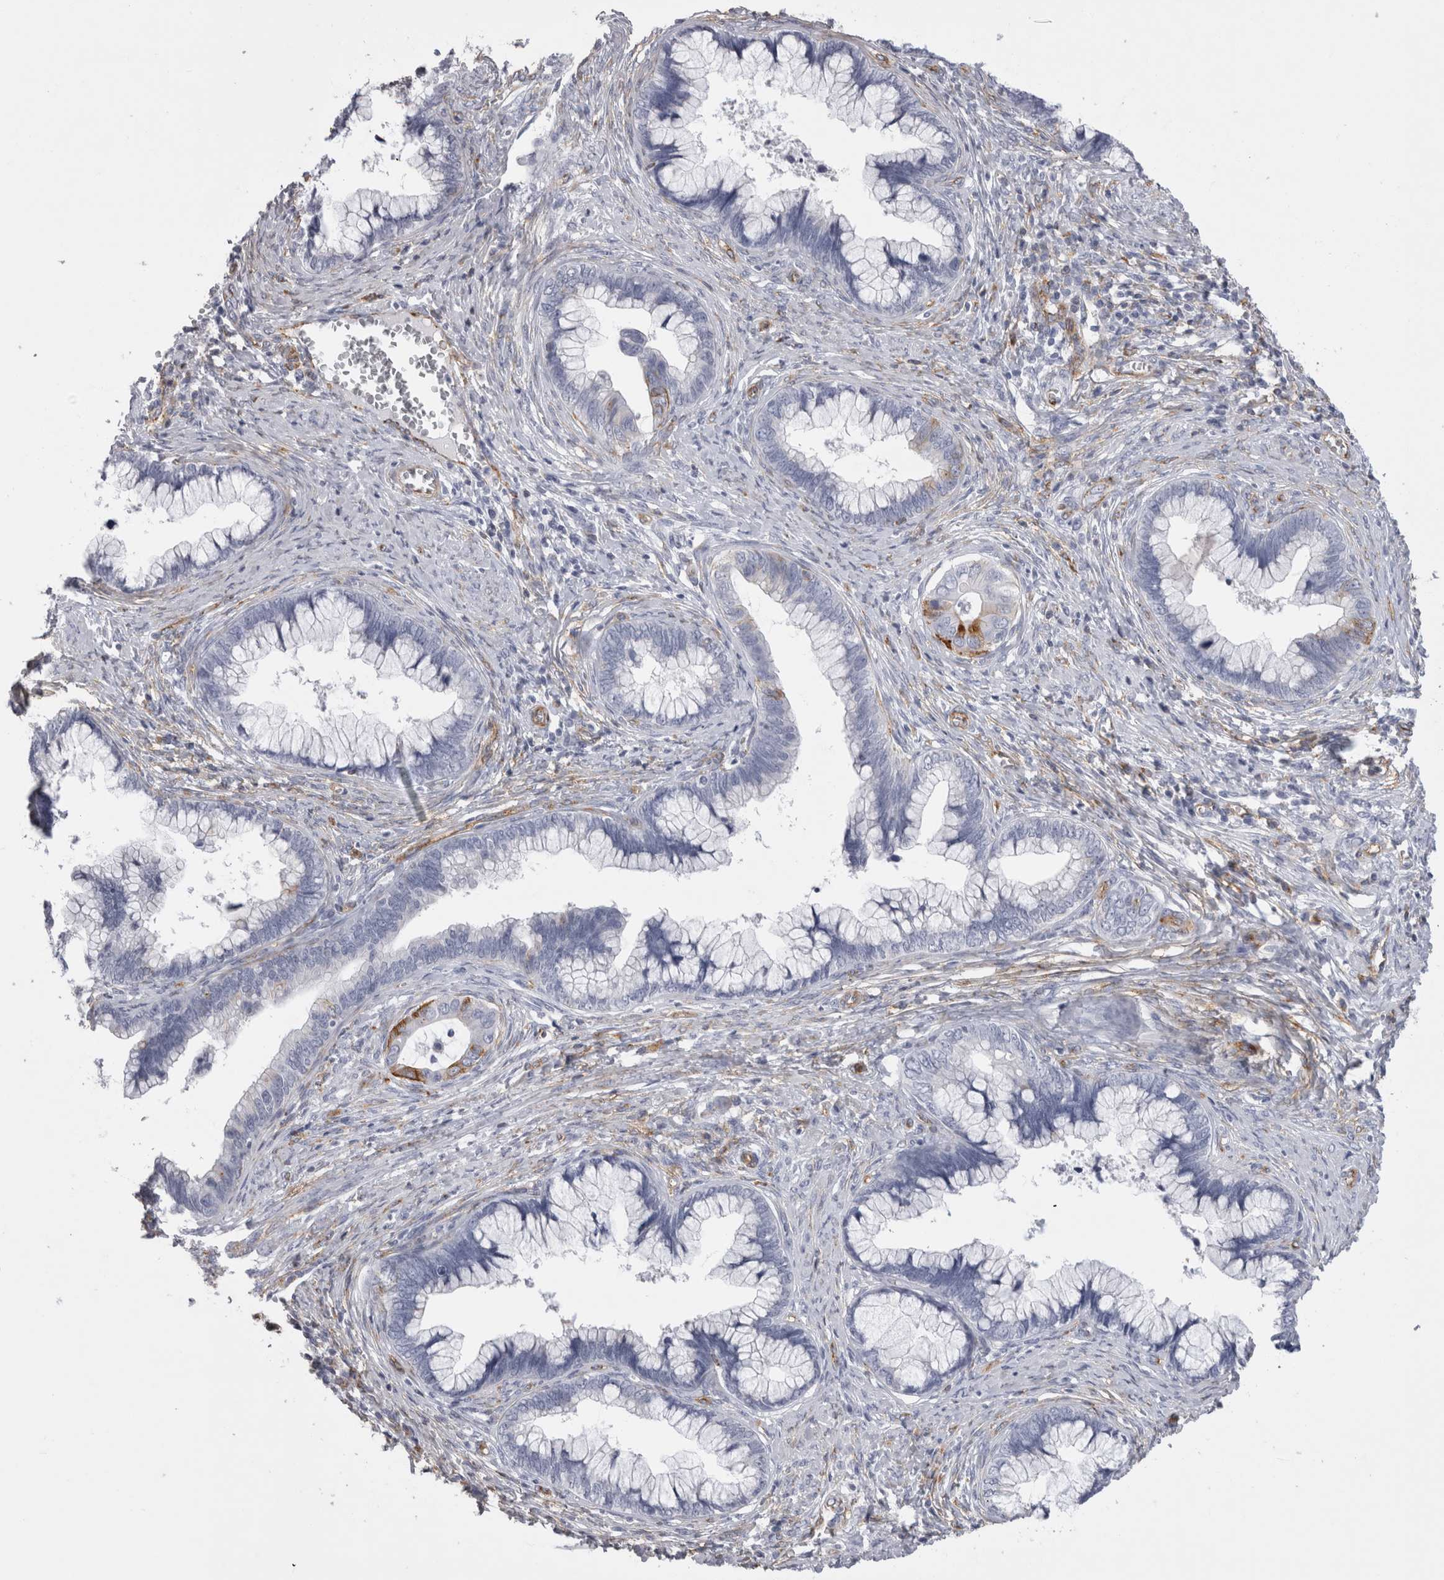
{"staining": {"intensity": "moderate", "quantity": "<25%", "location": "cytoplasmic/membranous"}, "tissue": "cervical cancer", "cell_type": "Tumor cells", "image_type": "cancer", "snomed": [{"axis": "morphology", "description": "Adenocarcinoma, NOS"}, {"axis": "topography", "description": "Cervix"}], "caption": "Protein expression by immunohistochemistry demonstrates moderate cytoplasmic/membranous staining in about <25% of tumor cells in cervical cancer (adenocarcinoma). (Stains: DAB (3,3'-diaminobenzidine) in brown, nuclei in blue, Microscopy: brightfield microscopy at high magnification).", "gene": "ATXN3", "patient": {"sex": "female", "age": 44}}